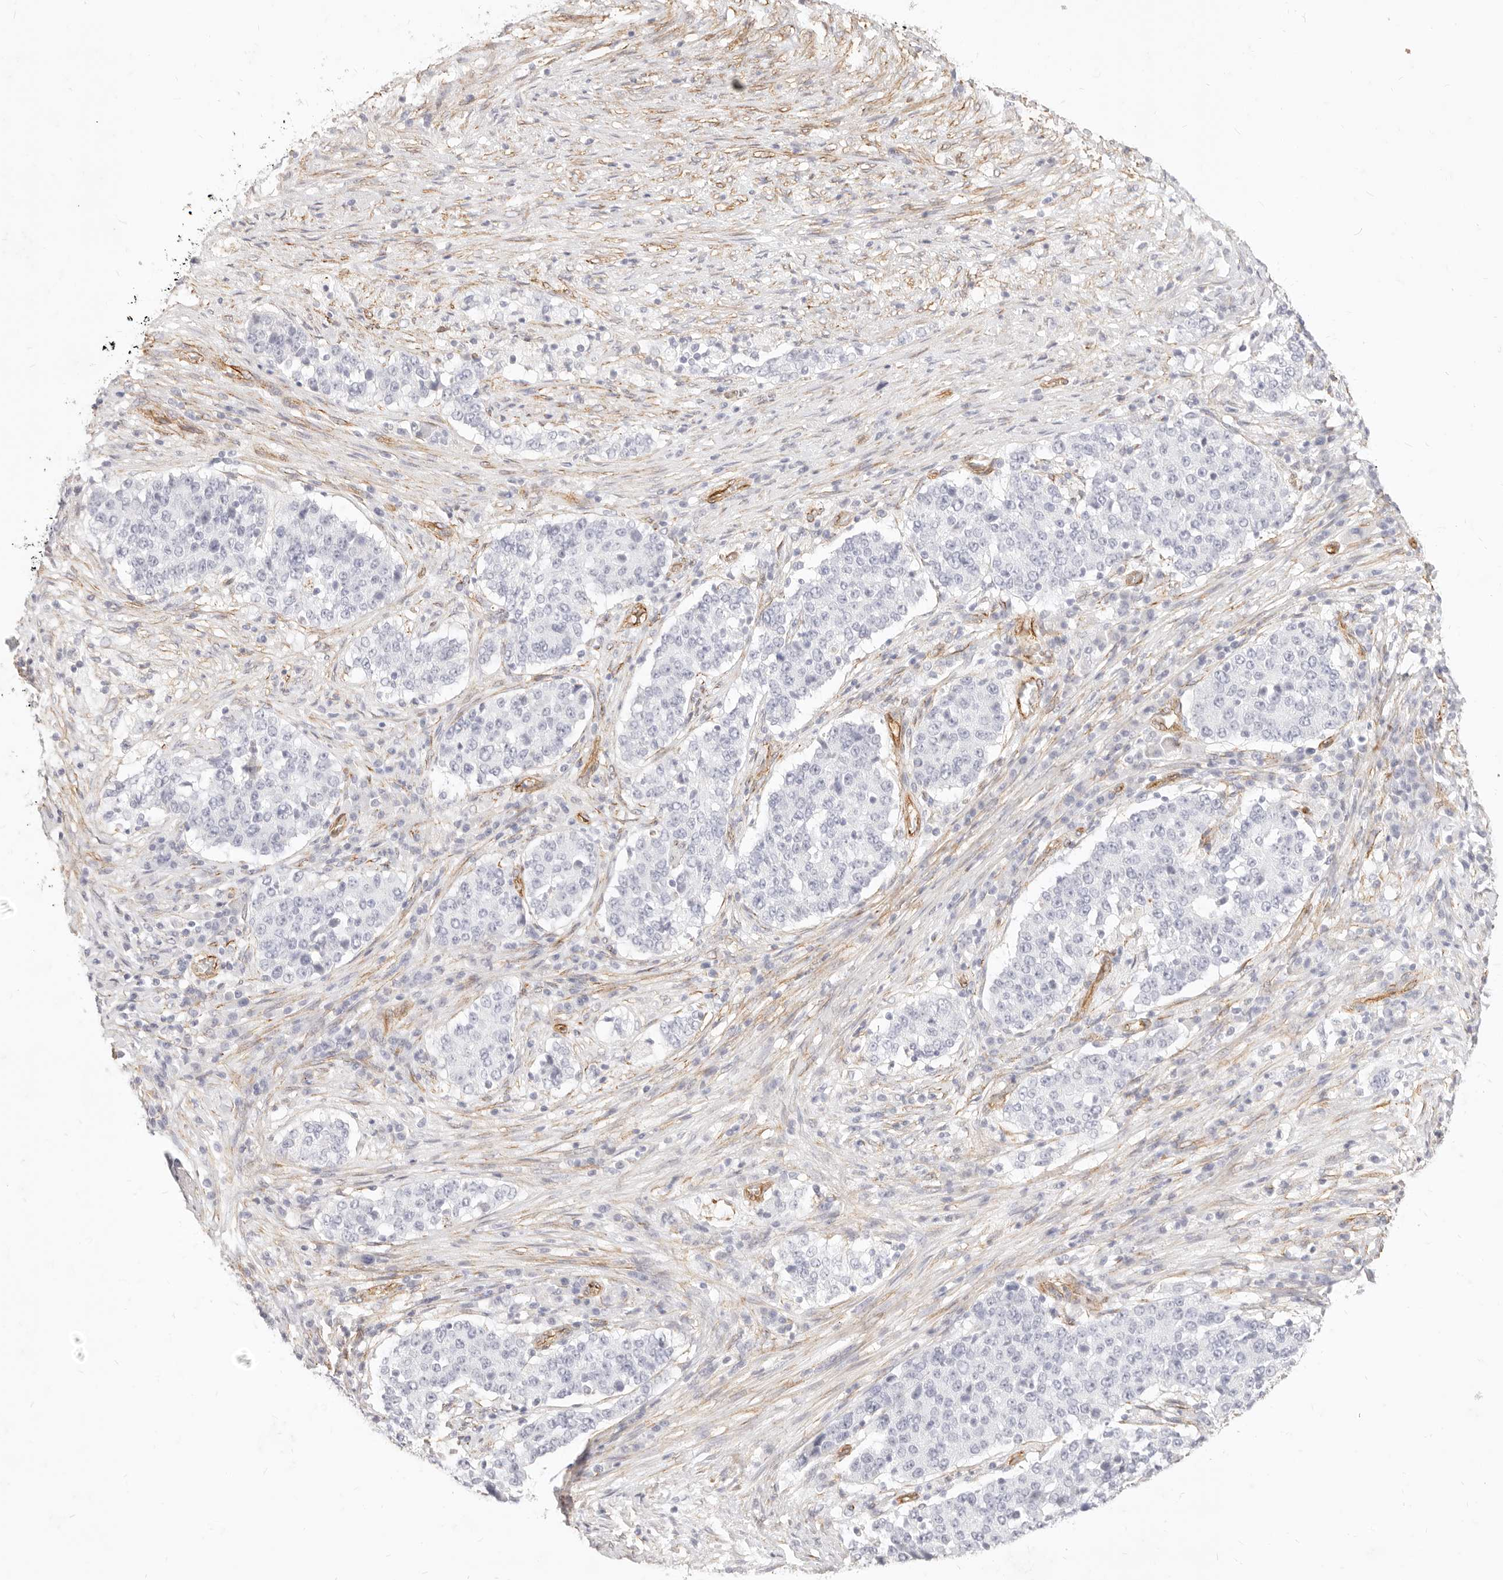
{"staining": {"intensity": "negative", "quantity": "none", "location": "none"}, "tissue": "stomach cancer", "cell_type": "Tumor cells", "image_type": "cancer", "snomed": [{"axis": "morphology", "description": "Adenocarcinoma, NOS"}, {"axis": "topography", "description": "Stomach"}], "caption": "Tumor cells are negative for brown protein staining in stomach cancer (adenocarcinoma).", "gene": "NUS1", "patient": {"sex": "male", "age": 59}}